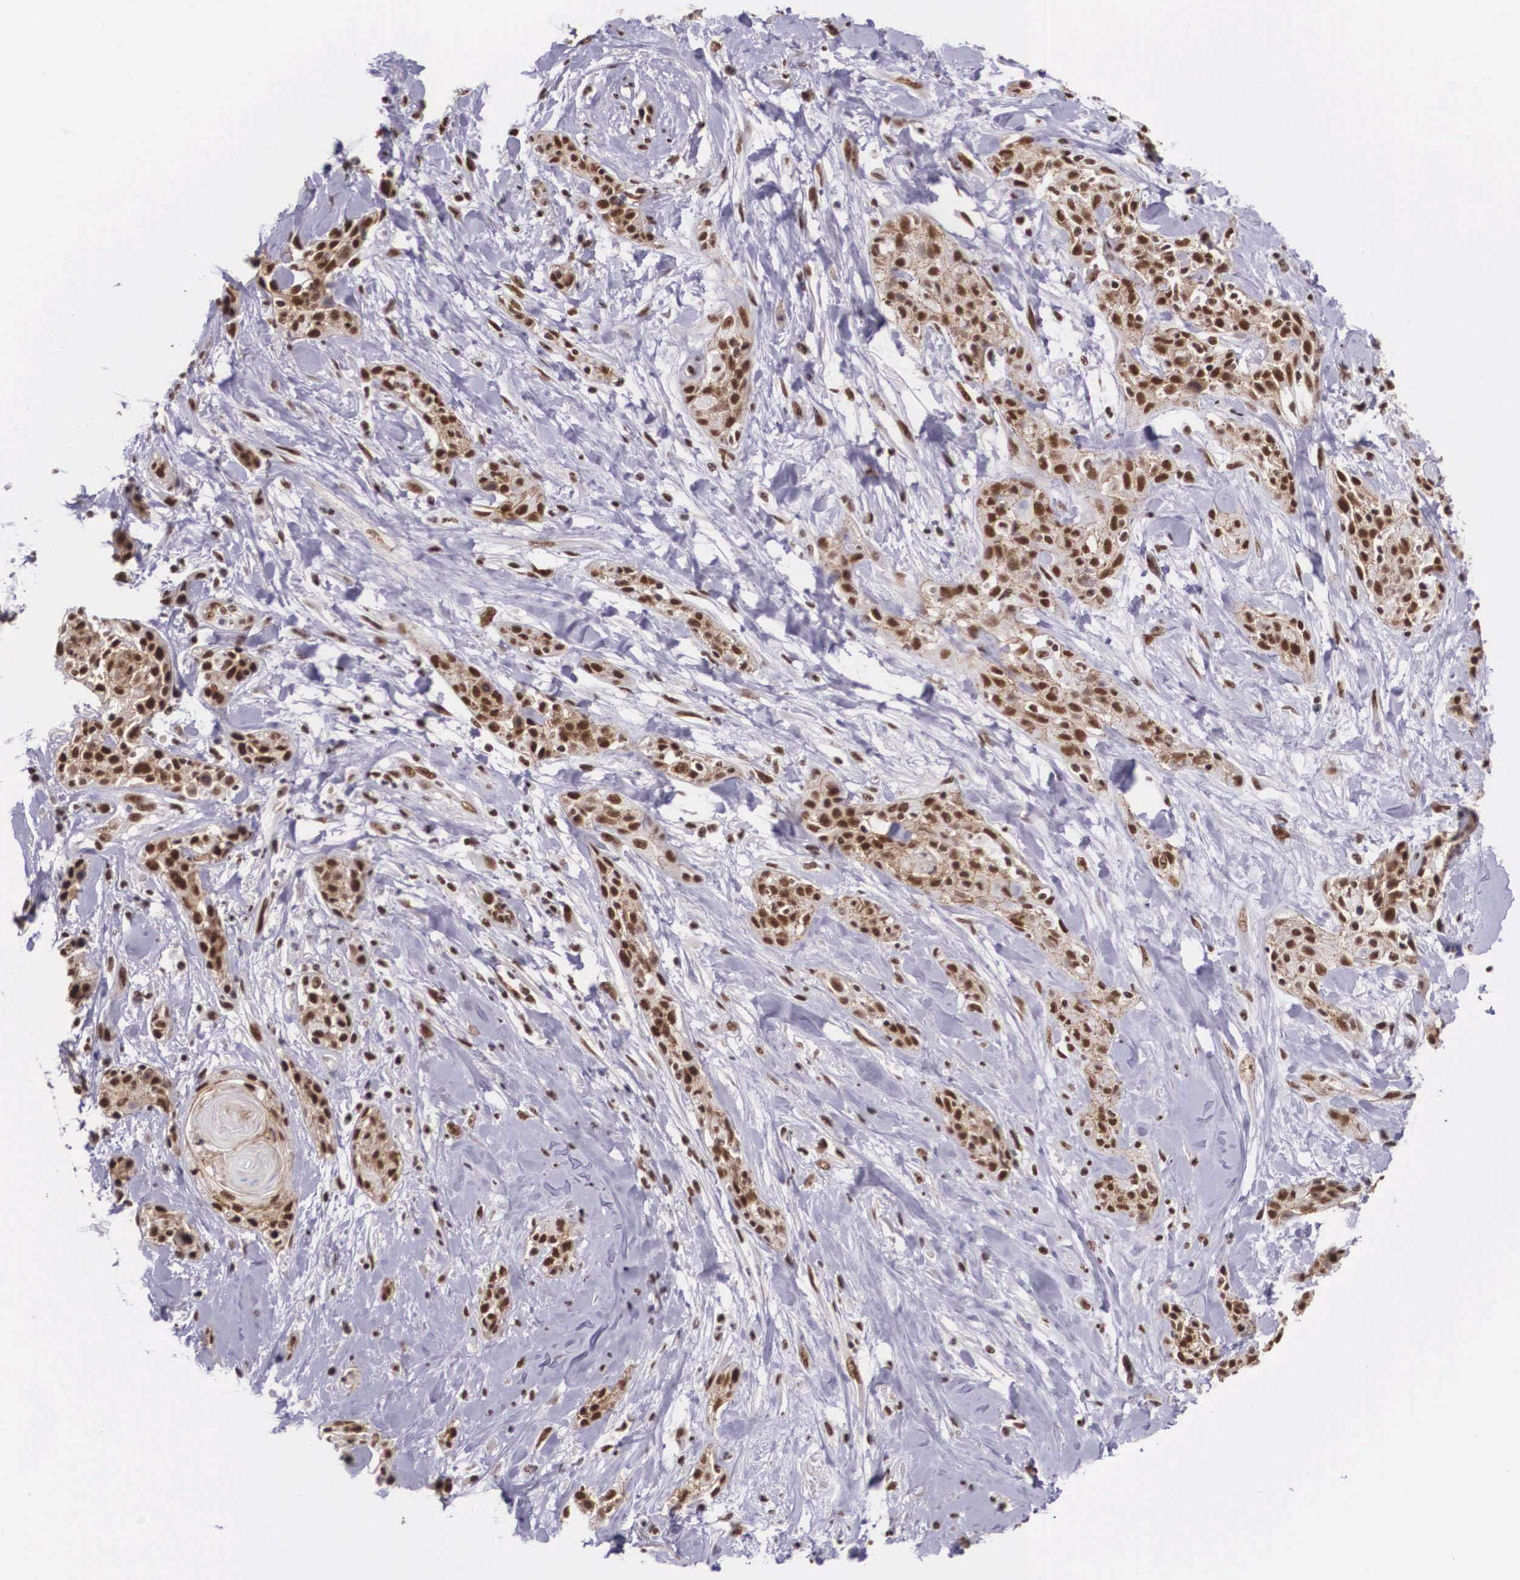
{"staining": {"intensity": "strong", "quantity": ">75%", "location": "cytoplasmic/membranous,nuclear"}, "tissue": "skin cancer", "cell_type": "Tumor cells", "image_type": "cancer", "snomed": [{"axis": "morphology", "description": "Squamous cell carcinoma, NOS"}, {"axis": "topography", "description": "Skin"}, {"axis": "topography", "description": "Anal"}], "caption": "About >75% of tumor cells in human skin cancer exhibit strong cytoplasmic/membranous and nuclear protein positivity as visualized by brown immunohistochemical staining.", "gene": "POLR2F", "patient": {"sex": "male", "age": 64}}